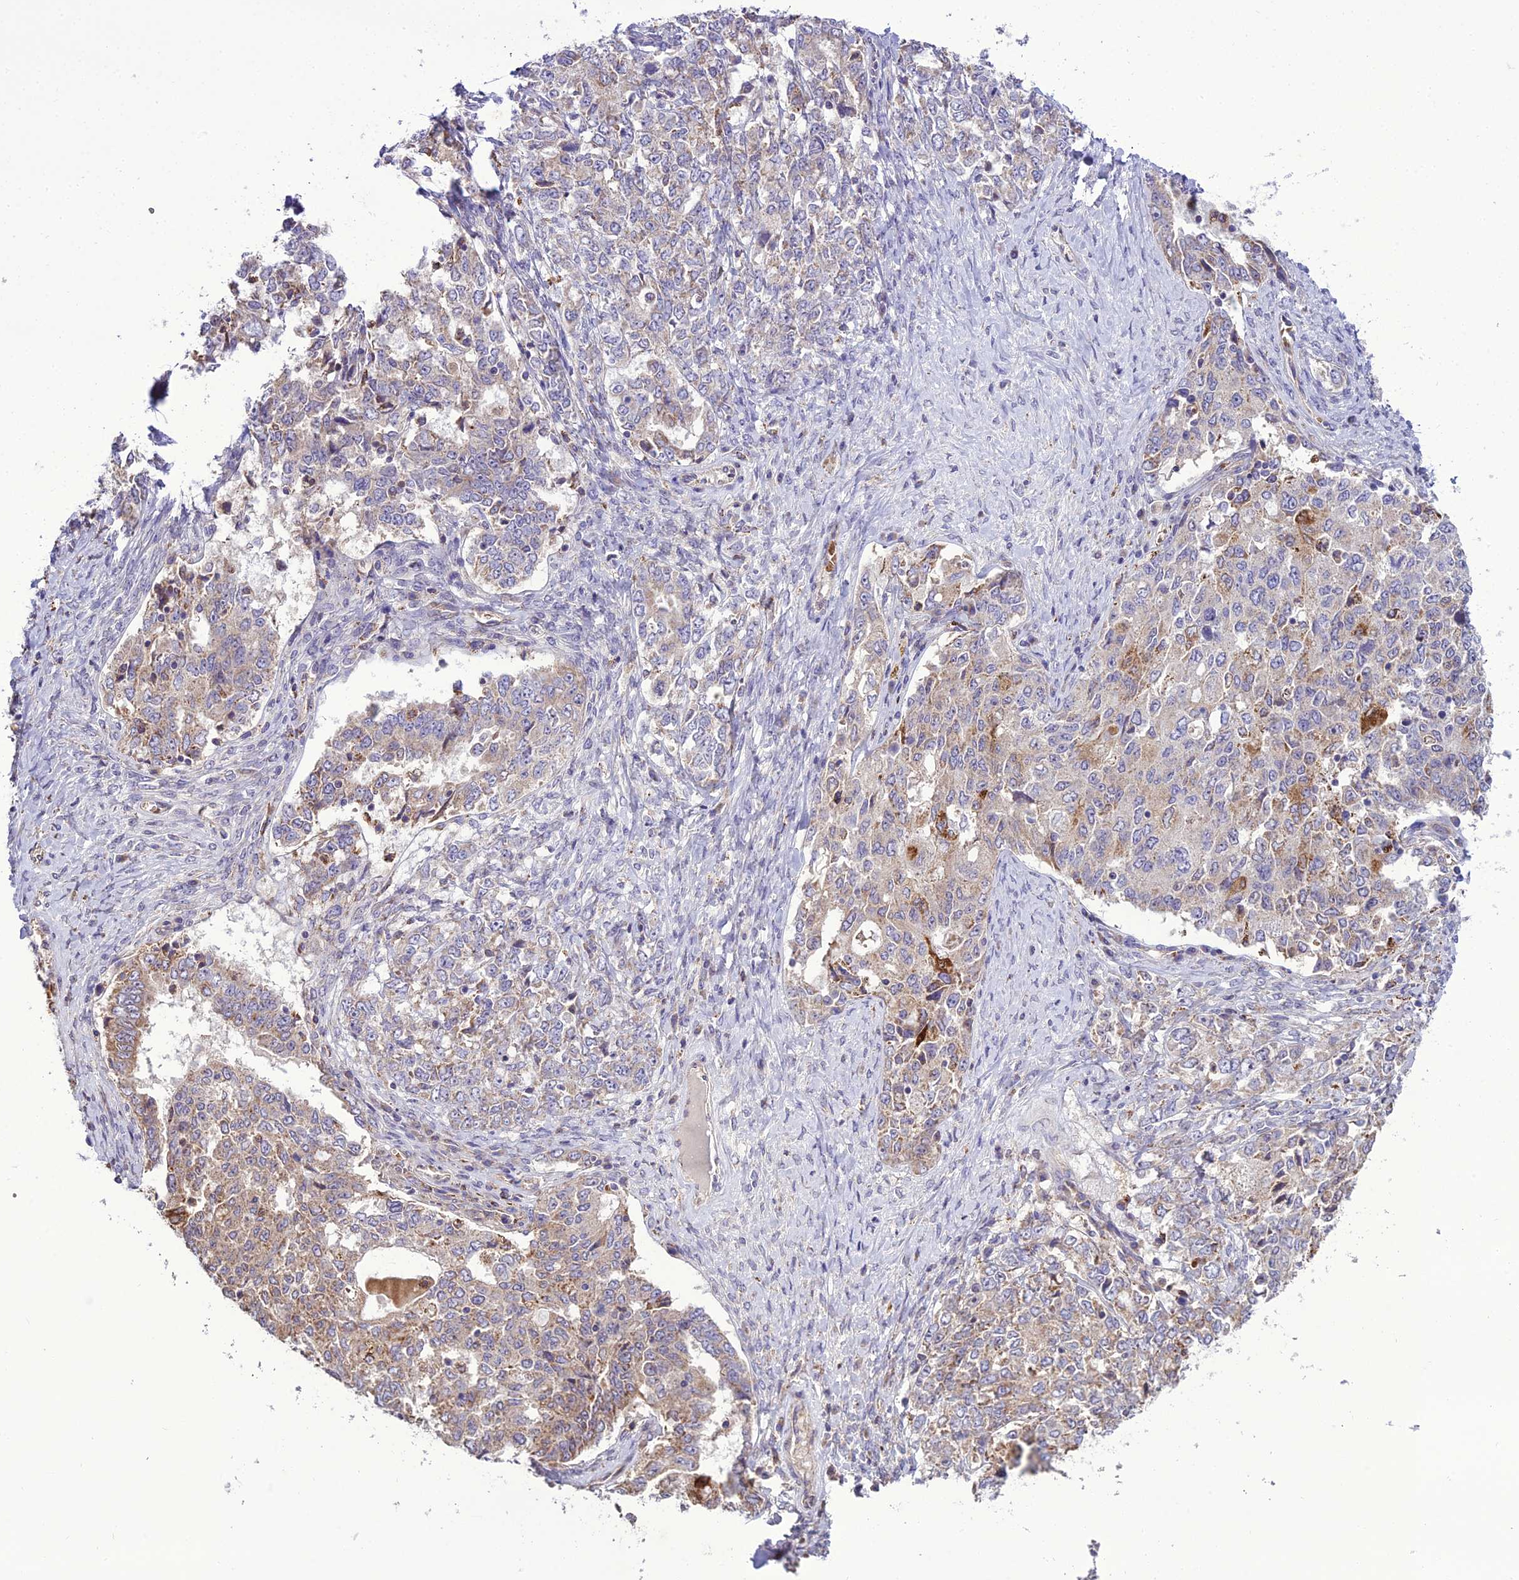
{"staining": {"intensity": "weak", "quantity": "25%-75%", "location": "cytoplasmic/membranous"}, "tissue": "ovarian cancer", "cell_type": "Tumor cells", "image_type": "cancer", "snomed": [{"axis": "morphology", "description": "Carcinoma, endometroid"}, {"axis": "topography", "description": "Ovary"}], "caption": "Tumor cells exhibit weak cytoplasmic/membranous expression in about 25%-75% of cells in ovarian cancer (endometroid carcinoma).", "gene": "TBC1D24", "patient": {"sex": "female", "age": 62}}